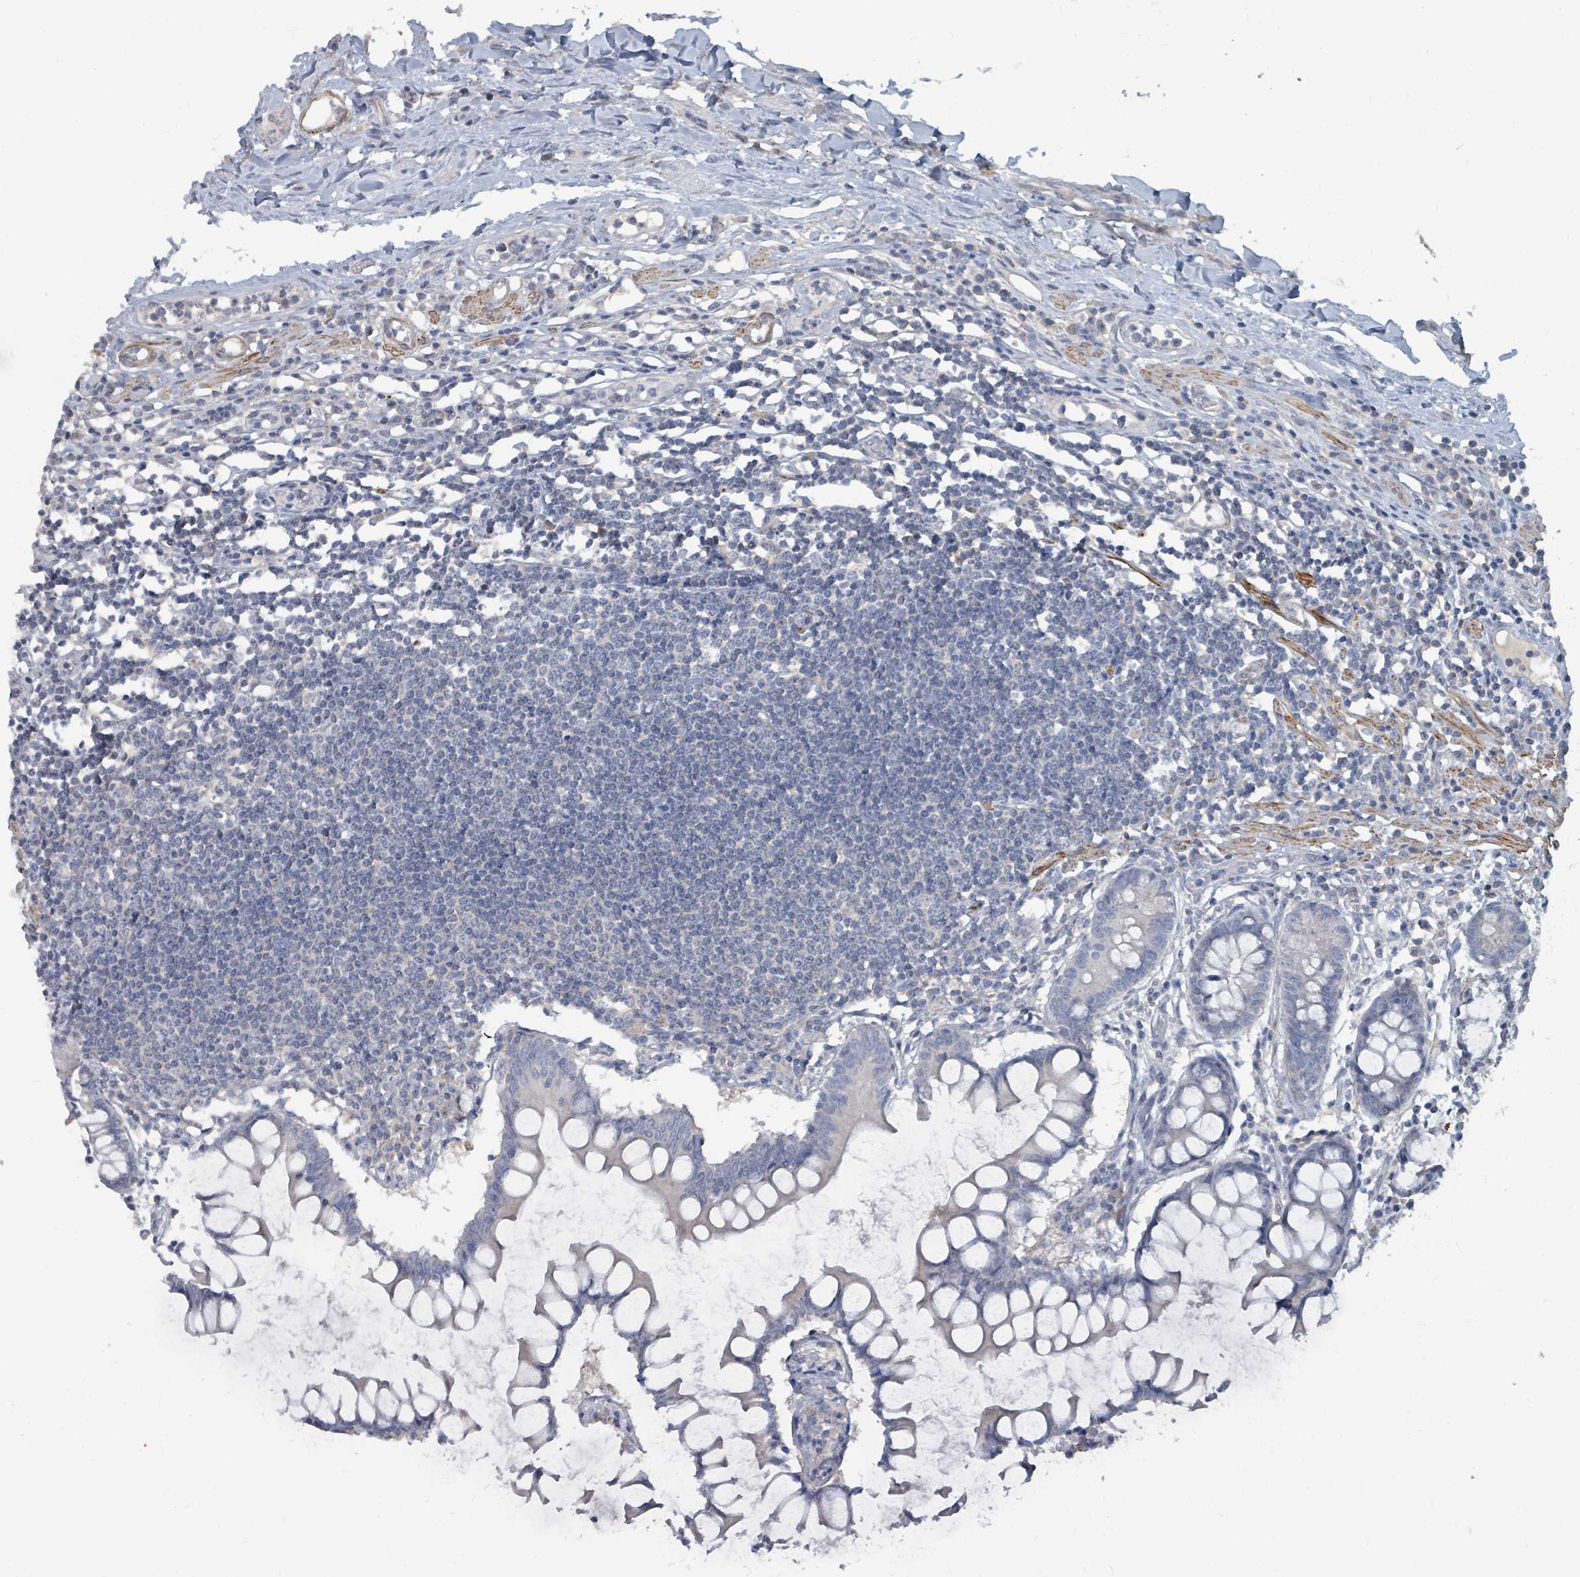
{"staining": {"intensity": "moderate", "quantity": ">75%", "location": "cytoplasmic/membranous"}, "tissue": "colon", "cell_type": "Endothelial cells", "image_type": "normal", "snomed": [{"axis": "morphology", "description": "Normal tissue, NOS"}, {"axis": "morphology", "description": "Adenocarcinoma, NOS"}, {"axis": "topography", "description": "Colon"}], "caption": "Brown immunohistochemical staining in normal colon reveals moderate cytoplasmic/membranous staining in approximately >75% of endothelial cells. The protein is shown in brown color, while the nuclei are stained blue.", "gene": "ARGFX", "patient": {"sex": "female", "age": 55}}